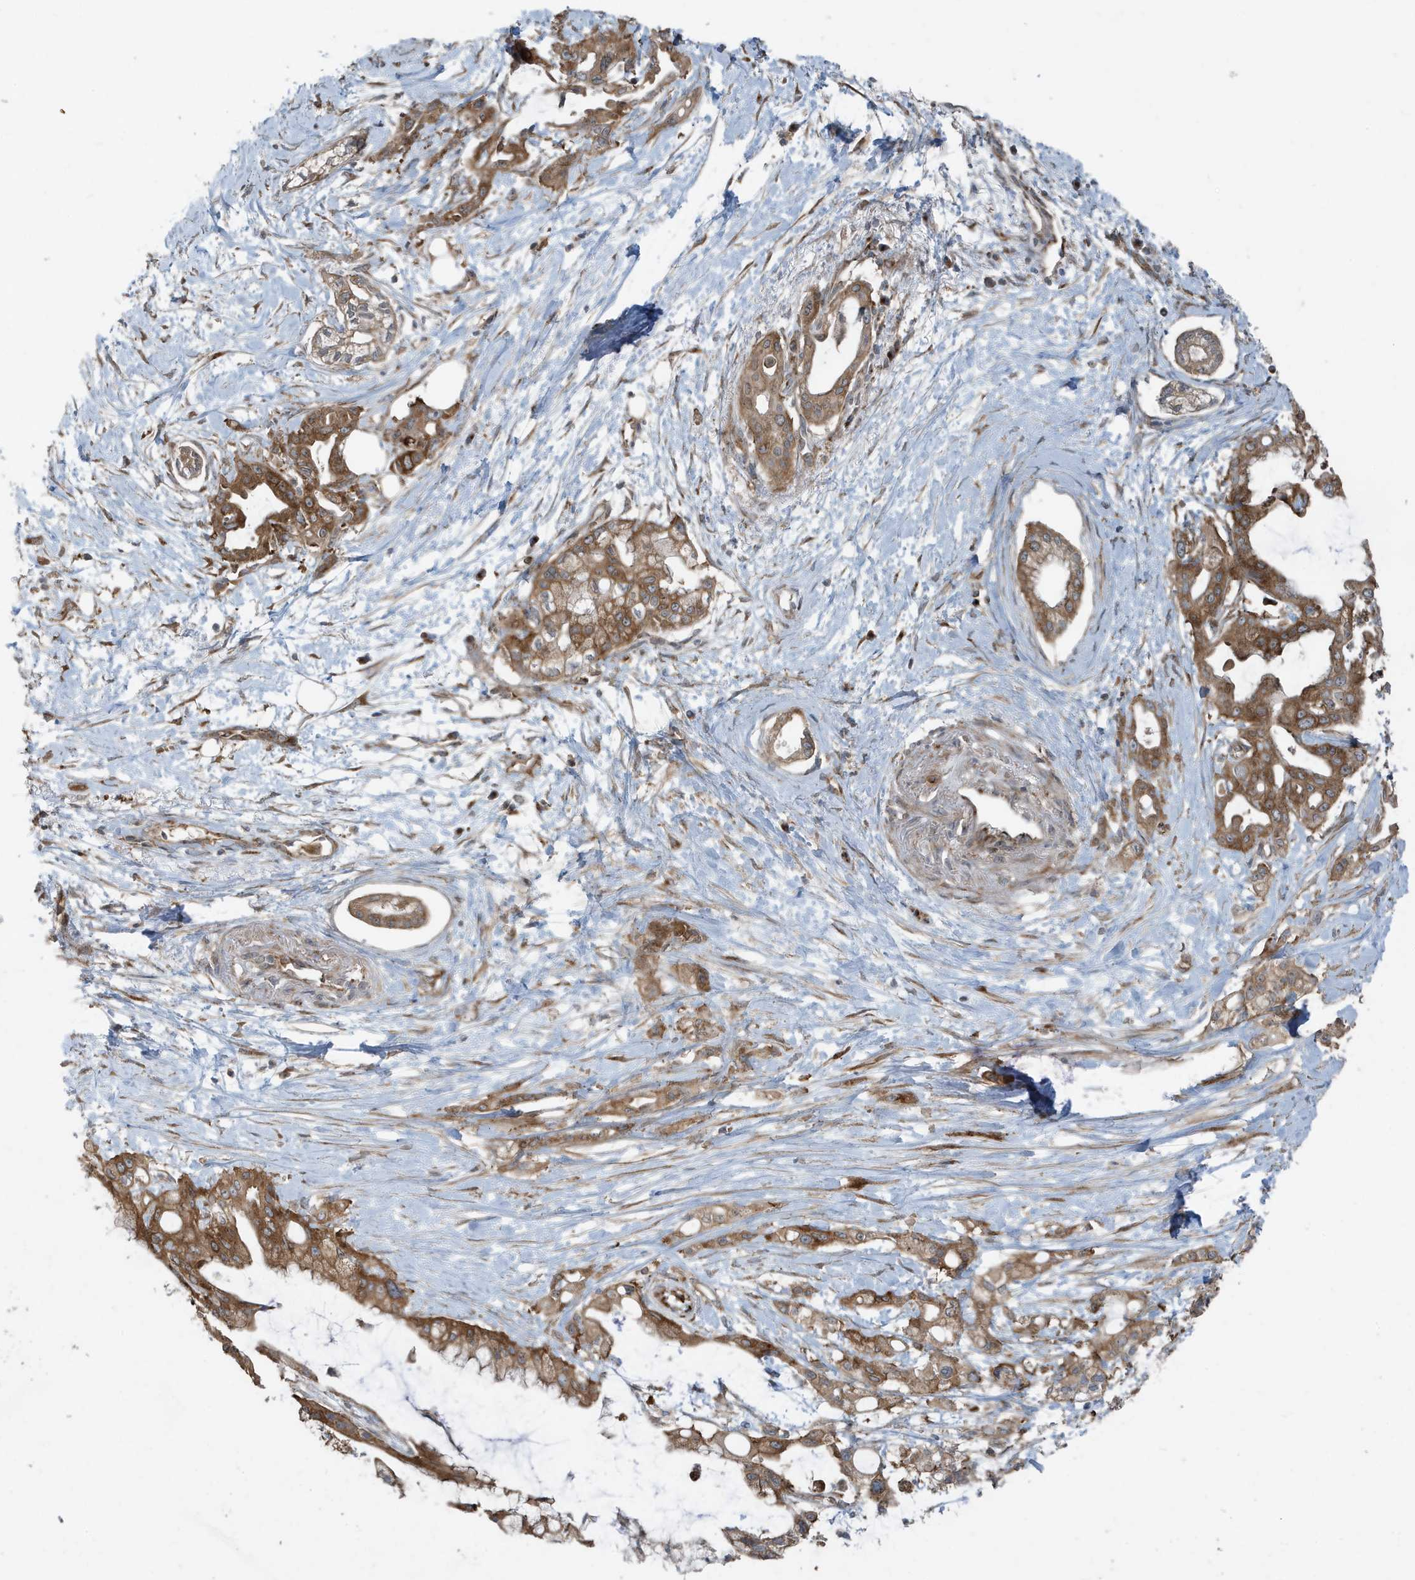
{"staining": {"intensity": "moderate", "quantity": ">75%", "location": "cytoplasmic/membranous"}, "tissue": "pancreatic cancer", "cell_type": "Tumor cells", "image_type": "cancer", "snomed": [{"axis": "morphology", "description": "Adenocarcinoma, NOS"}, {"axis": "topography", "description": "Pancreas"}], "caption": "A brown stain labels moderate cytoplasmic/membranous positivity of a protein in human pancreatic cancer tumor cells. The protein is shown in brown color, while the nuclei are stained blue.", "gene": "GOLGA4", "patient": {"sex": "male", "age": 68}}